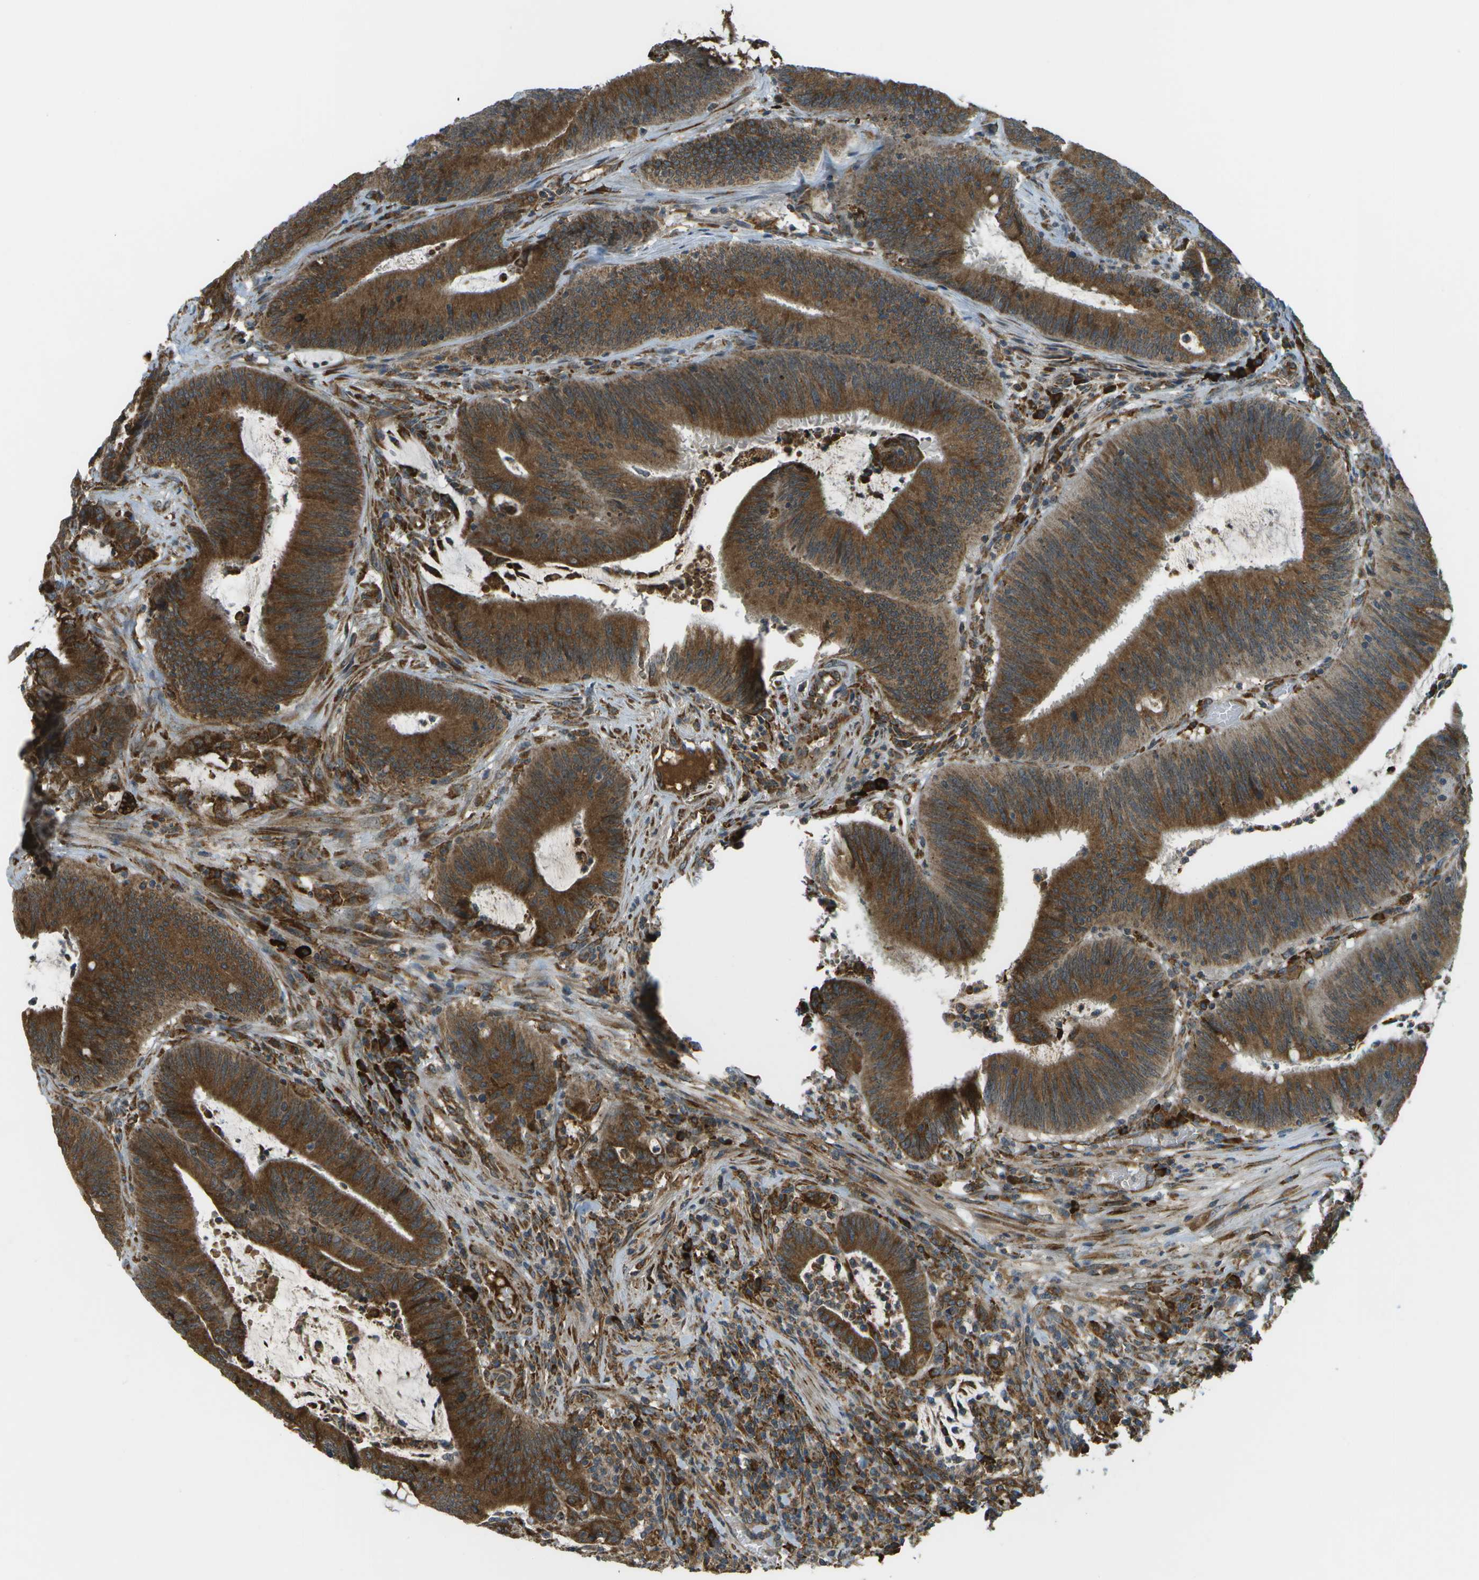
{"staining": {"intensity": "strong", "quantity": ">75%", "location": "cytoplasmic/membranous"}, "tissue": "colorectal cancer", "cell_type": "Tumor cells", "image_type": "cancer", "snomed": [{"axis": "morphology", "description": "Normal tissue, NOS"}, {"axis": "morphology", "description": "Adenocarcinoma, NOS"}, {"axis": "topography", "description": "Rectum"}], "caption": "Colorectal adenocarcinoma stained with a protein marker demonstrates strong staining in tumor cells.", "gene": "USP30", "patient": {"sex": "female", "age": 66}}